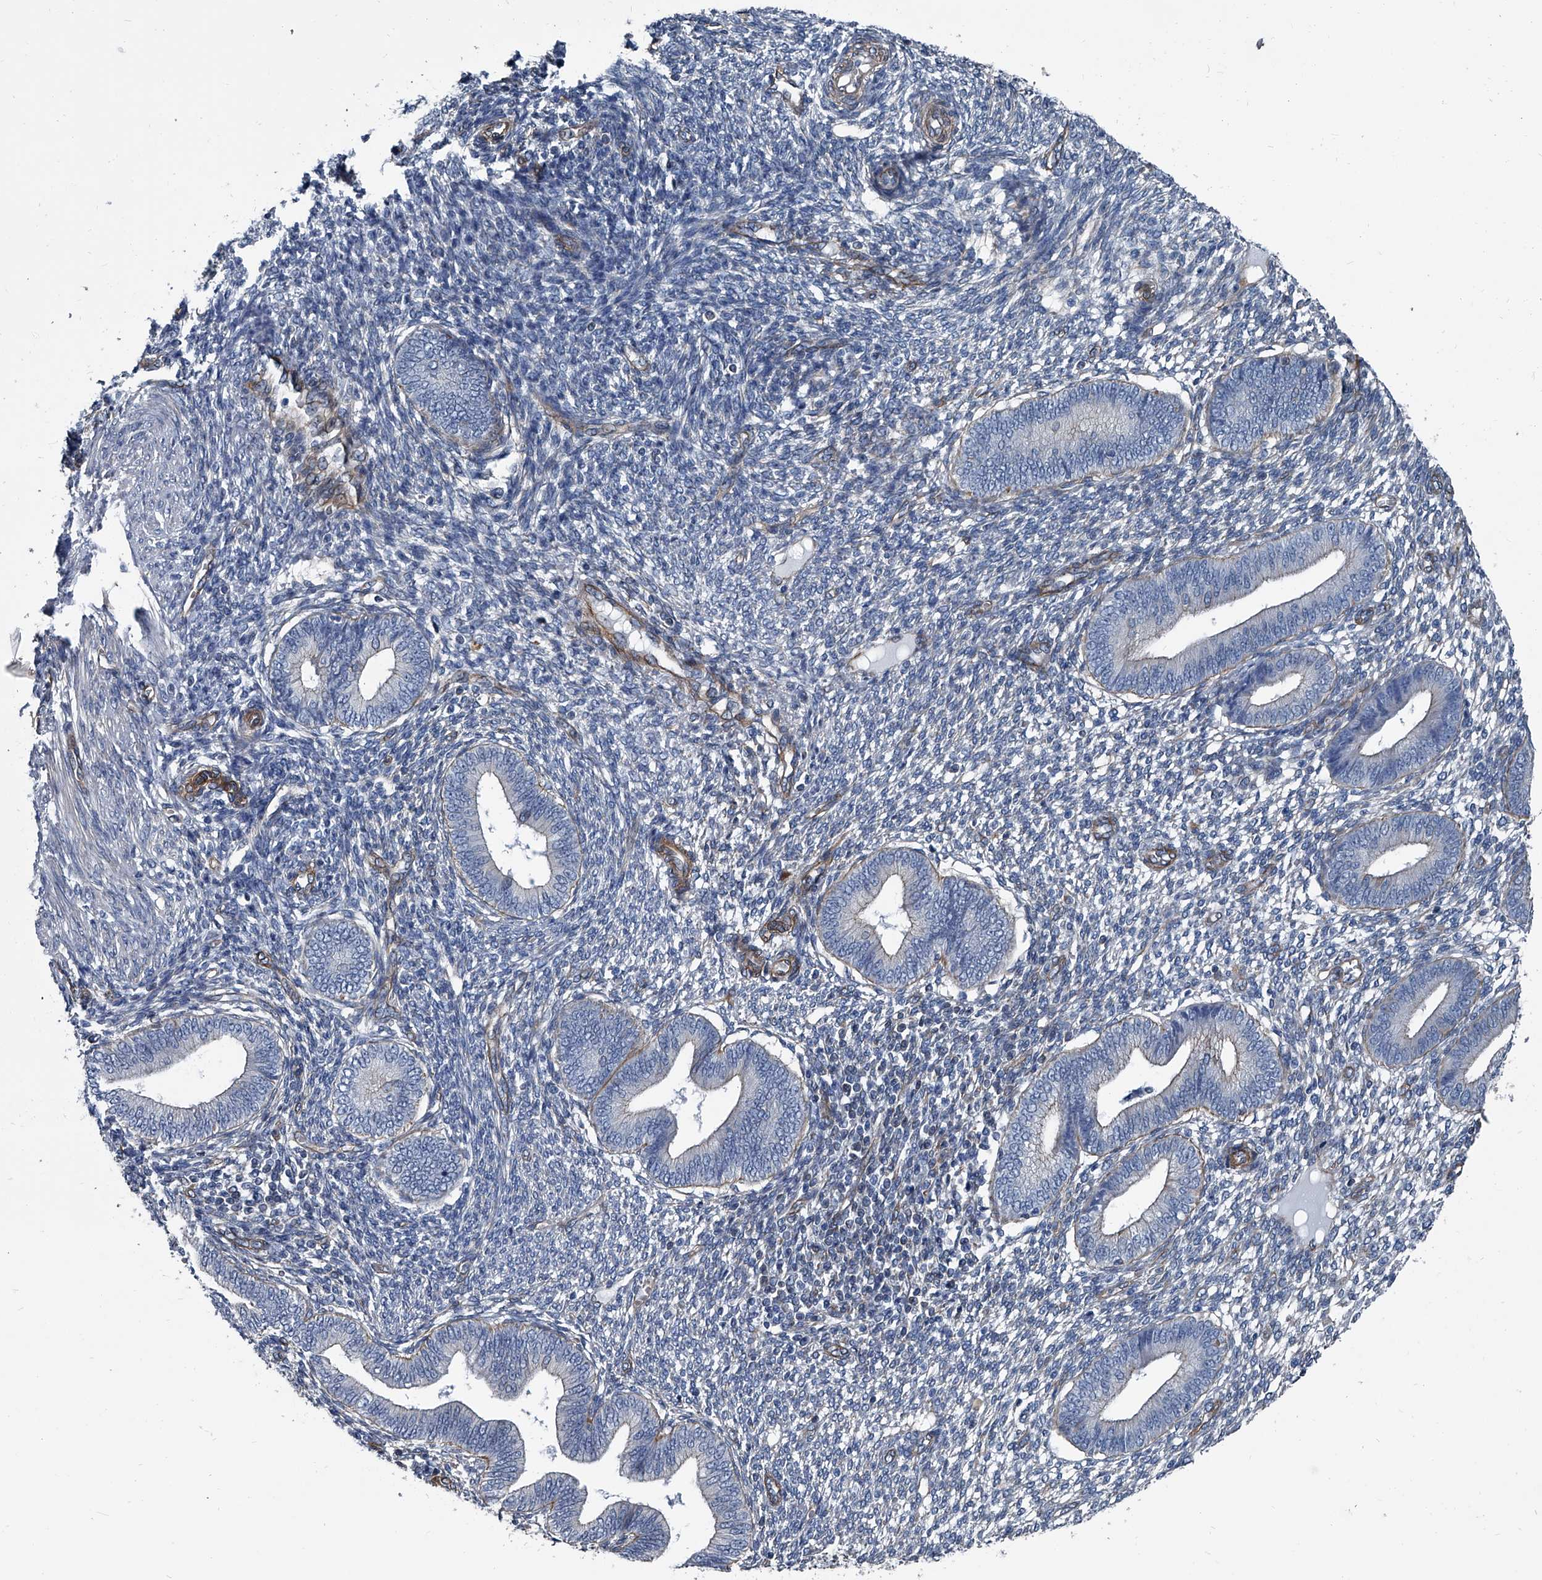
{"staining": {"intensity": "negative", "quantity": "none", "location": "none"}, "tissue": "endometrium", "cell_type": "Cells in endometrial stroma", "image_type": "normal", "snomed": [{"axis": "morphology", "description": "Normal tissue, NOS"}, {"axis": "topography", "description": "Endometrium"}], "caption": "Cells in endometrial stroma are negative for brown protein staining in benign endometrium. (IHC, brightfield microscopy, high magnification).", "gene": "PLEC", "patient": {"sex": "female", "age": 46}}